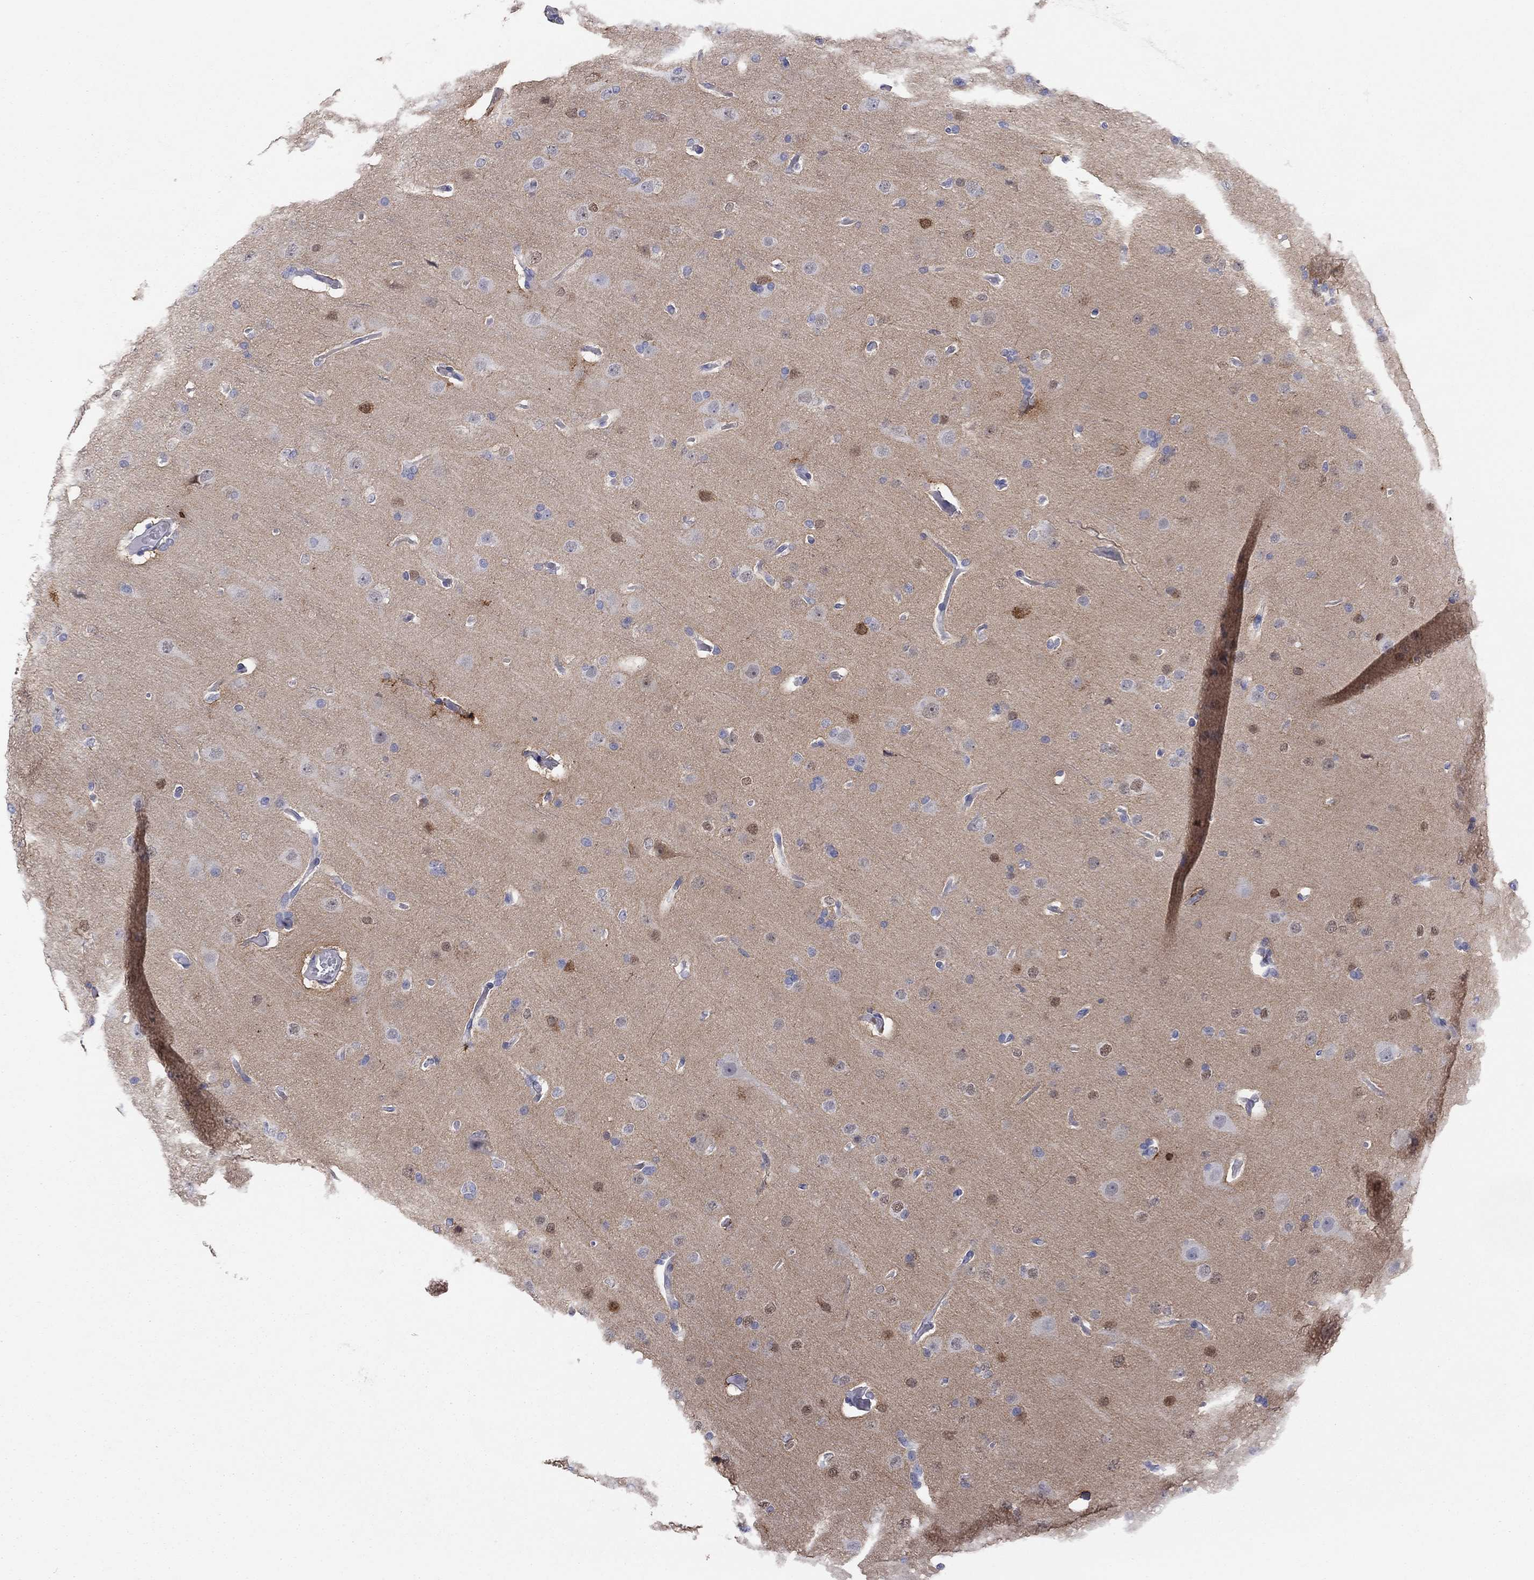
{"staining": {"intensity": "strong", "quantity": "<25%", "location": "nuclear"}, "tissue": "glioma", "cell_type": "Tumor cells", "image_type": "cancer", "snomed": [{"axis": "morphology", "description": "Glioma, malignant, Low grade"}, {"axis": "topography", "description": "Brain"}], "caption": "IHC of human glioma displays medium levels of strong nuclear staining in about <25% of tumor cells. IHC stains the protein of interest in brown and the nuclei are stained blue.", "gene": "CPNE6", "patient": {"sex": "male", "age": 41}}